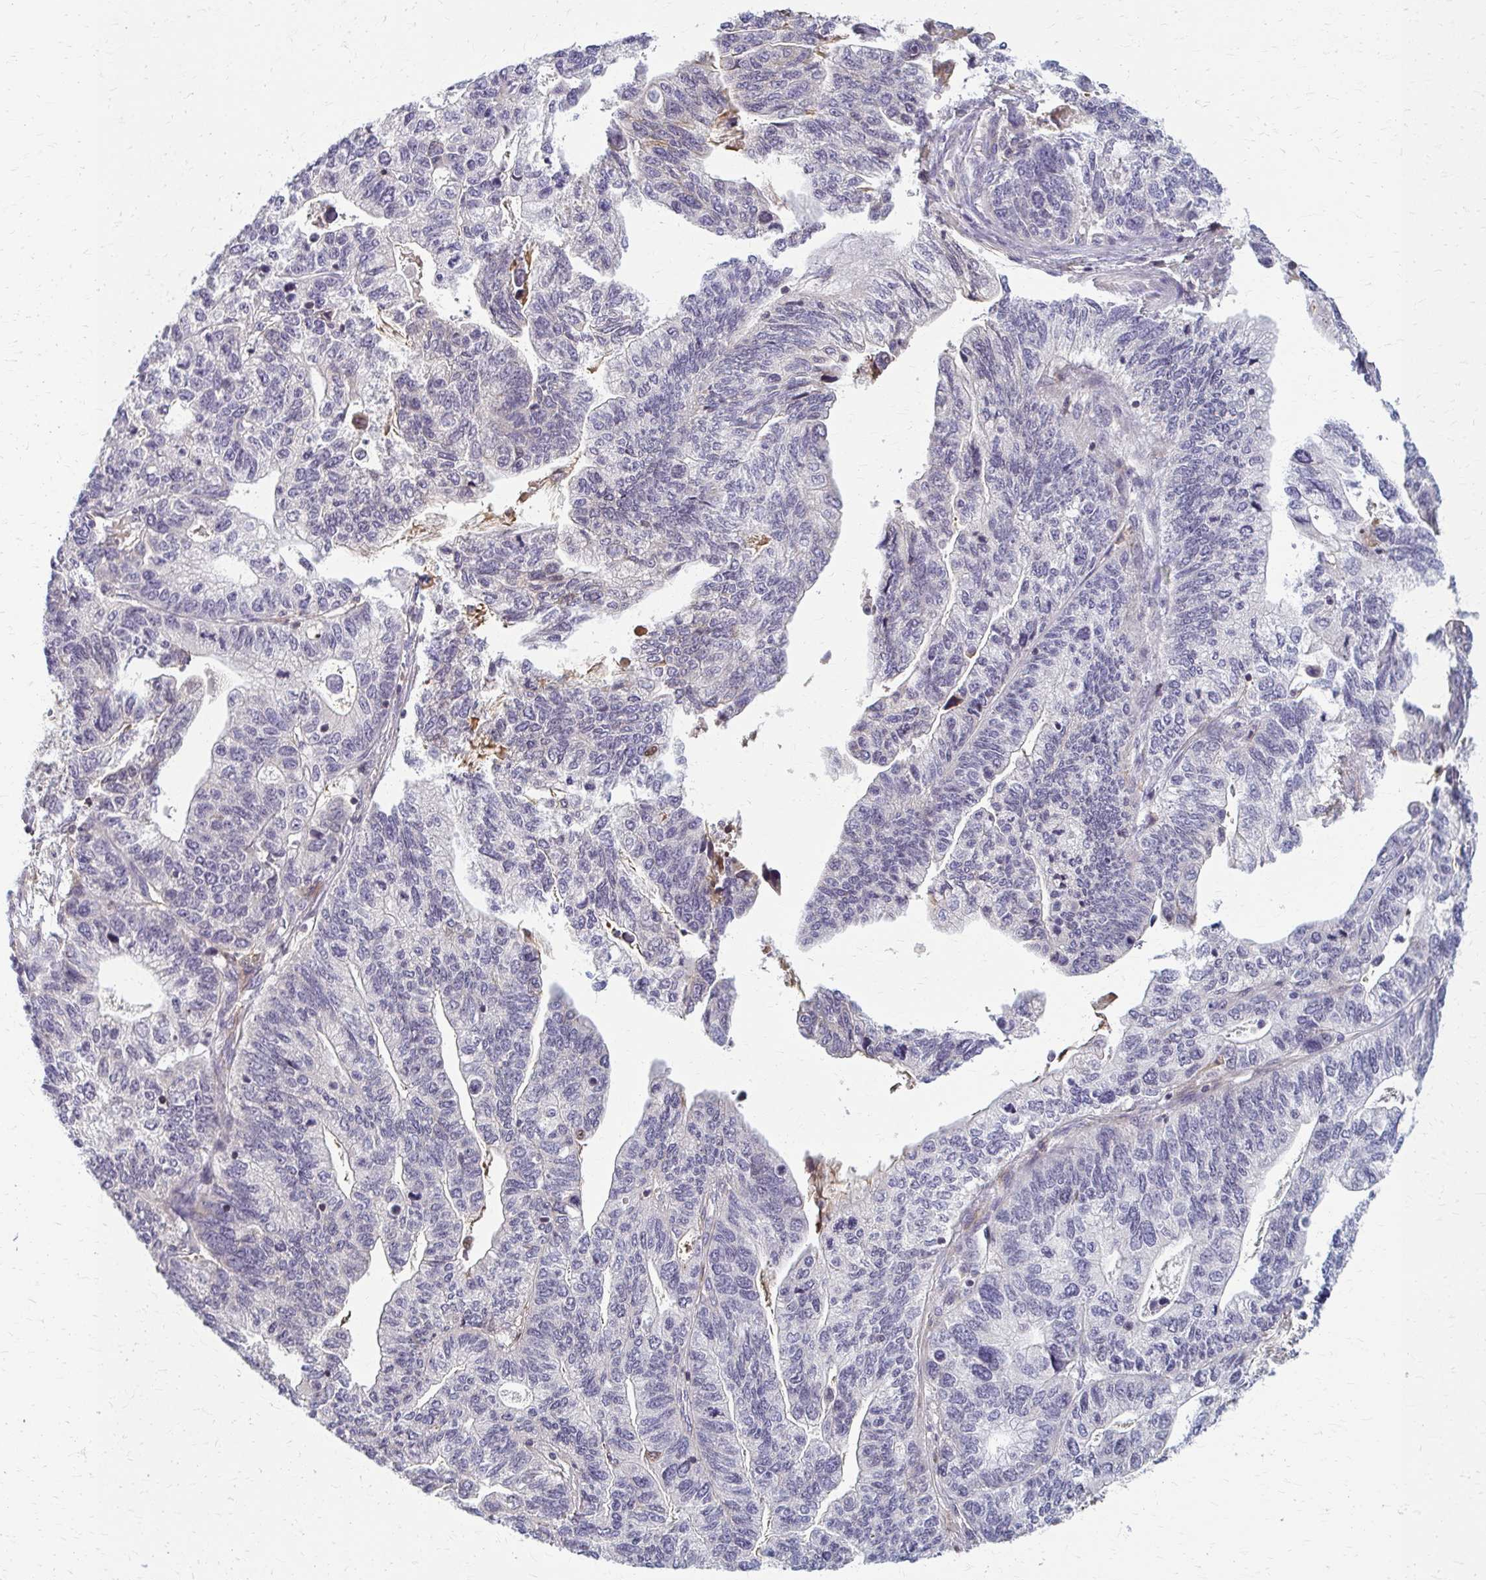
{"staining": {"intensity": "moderate", "quantity": "<25%", "location": "cytoplasmic/membranous"}, "tissue": "stomach cancer", "cell_type": "Tumor cells", "image_type": "cancer", "snomed": [{"axis": "morphology", "description": "Adenocarcinoma, NOS"}, {"axis": "topography", "description": "Stomach, upper"}], "caption": "Human stomach adenocarcinoma stained with a brown dye demonstrates moderate cytoplasmic/membranous positive staining in about <25% of tumor cells.", "gene": "MCRIP2", "patient": {"sex": "female", "age": 67}}